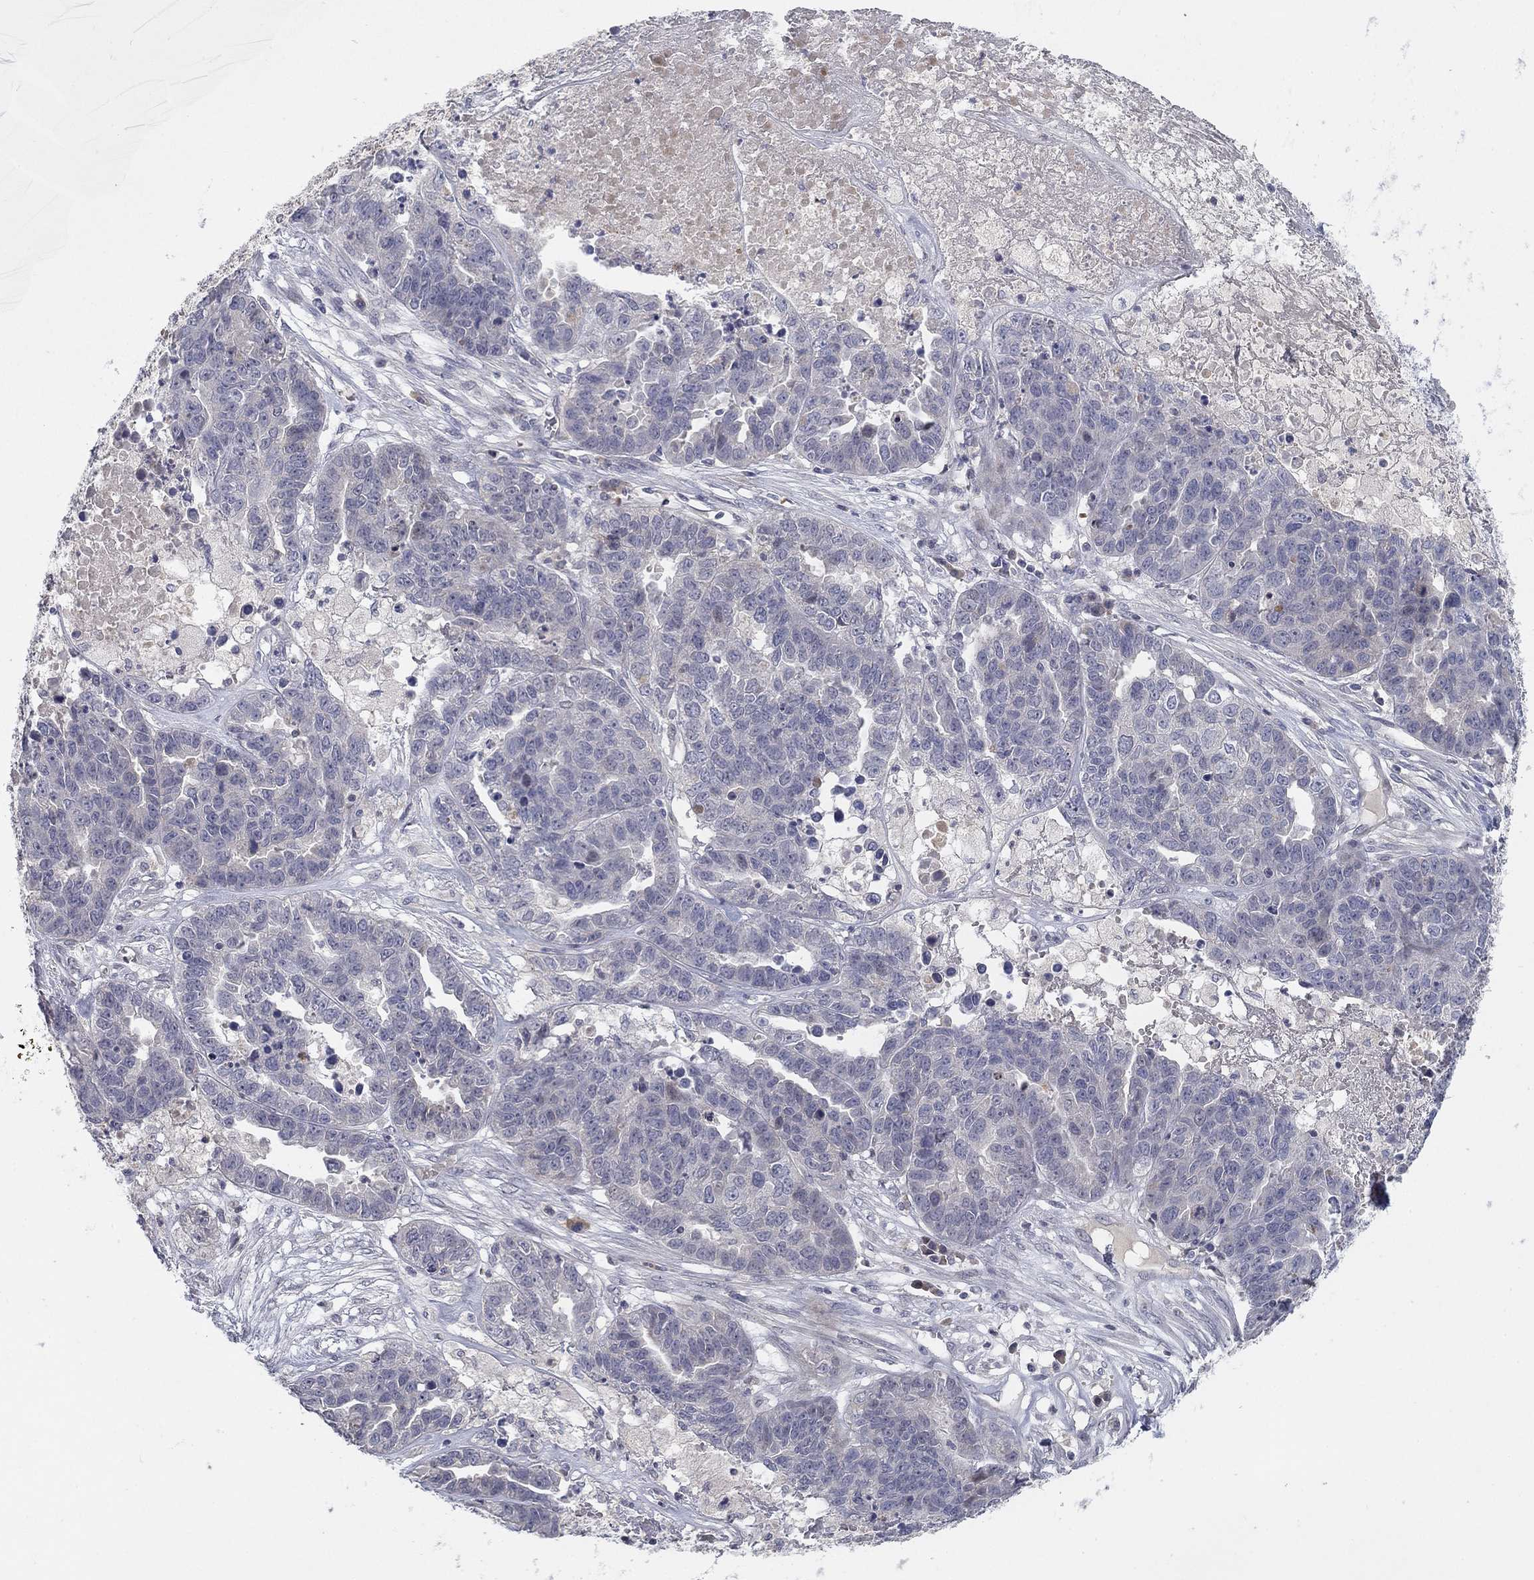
{"staining": {"intensity": "negative", "quantity": "none", "location": "none"}, "tissue": "ovarian cancer", "cell_type": "Tumor cells", "image_type": "cancer", "snomed": [{"axis": "morphology", "description": "Cystadenocarcinoma, serous, NOS"}, {"axis": "topography", "description": "Ovary"}], "caption": "Ovarian cancer (serous cystadenocarcinoma) was stained to show a protein in brown. There is no significant expression in tumor cells. The staining was performed using DAB to visualize the protein expression in brown, while the nuclei were stained in blue with hematoxylin (Magnification: 20x).", "gene": "AMN1", "patient": {"sex": "female", "age": 87}}